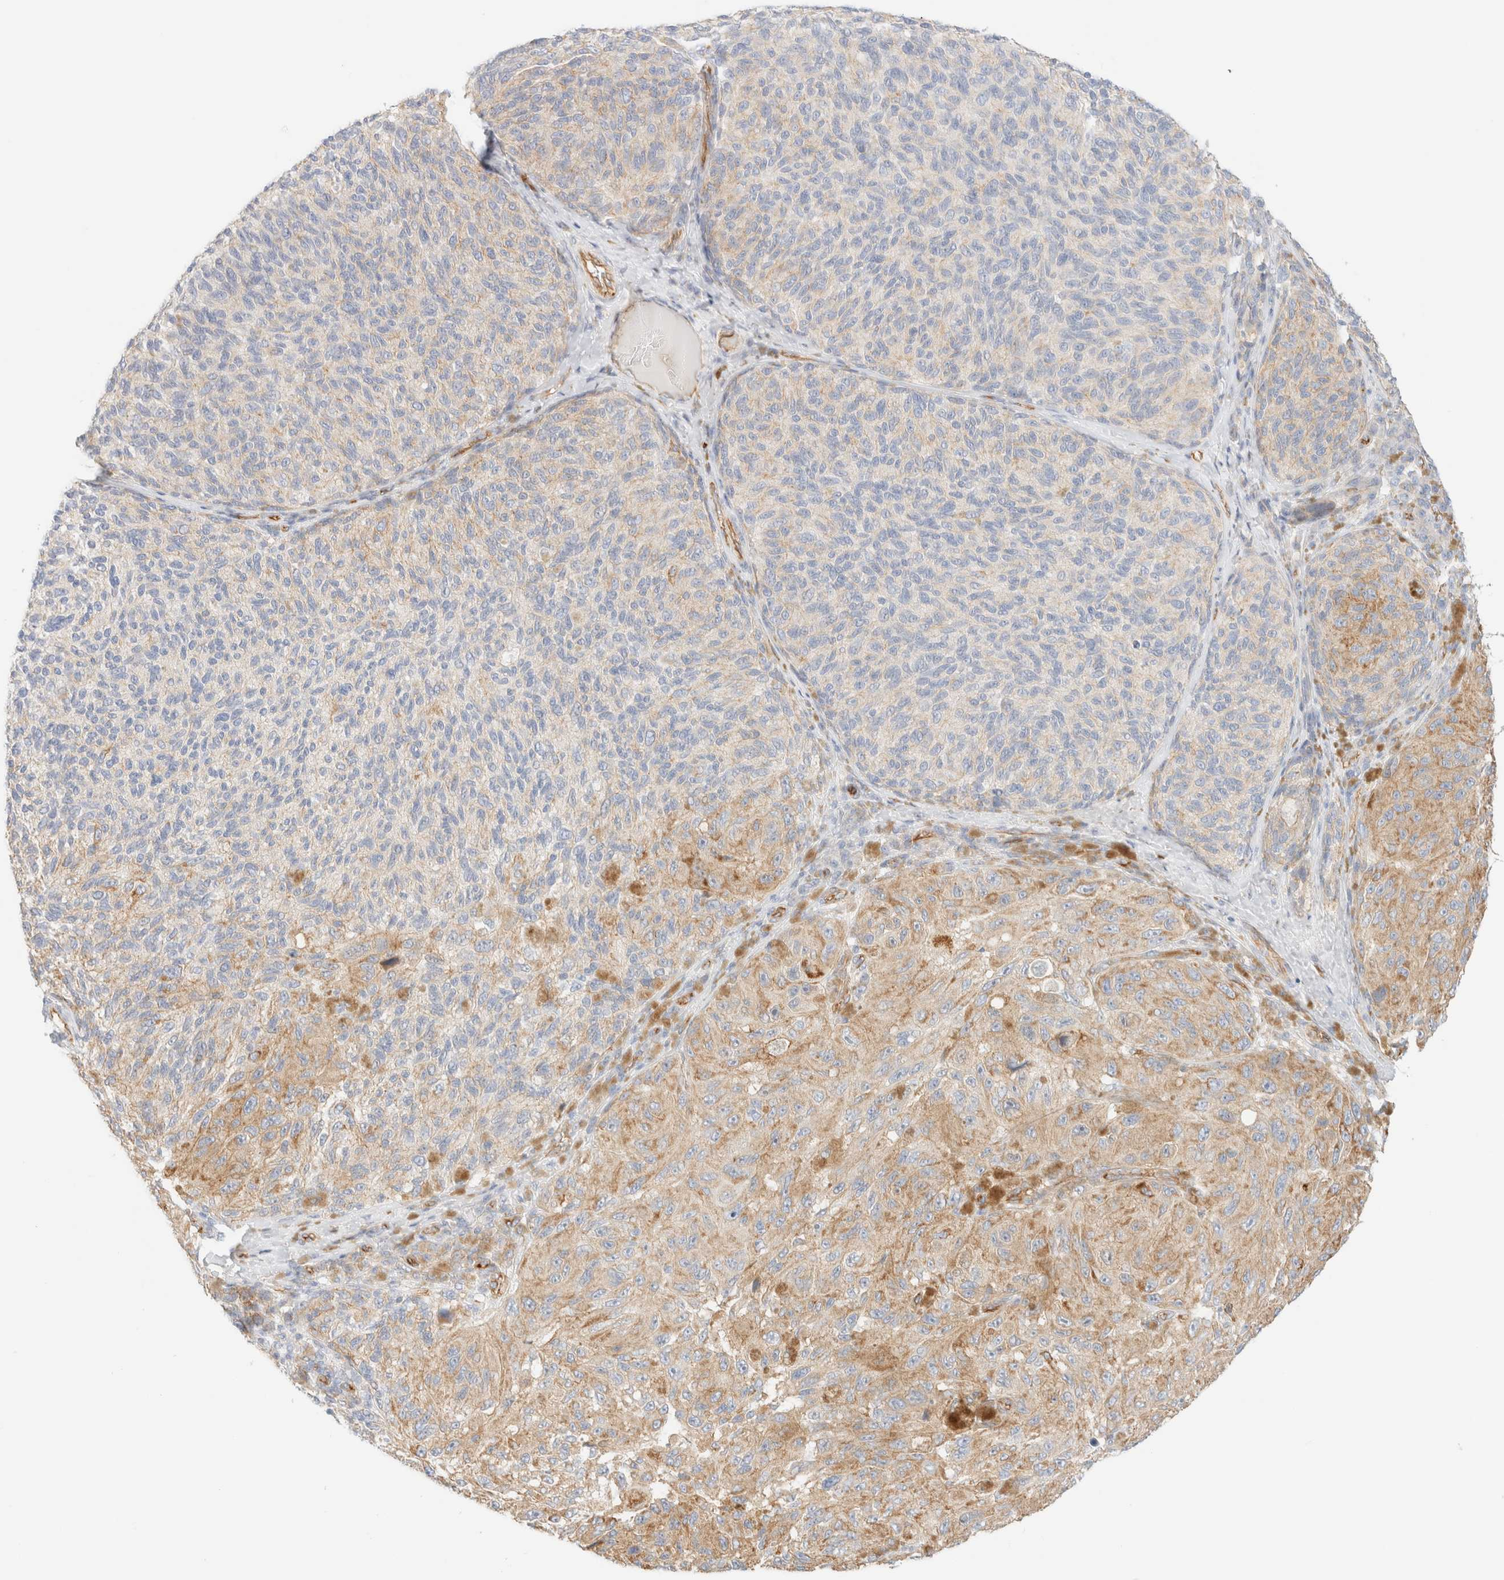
{"staining": {"intensity": "weak", "quantity": "25%-75%", "location": "cytoplasmic/membranous"}, "tissue": "melanoma", "cell_type": "Tumor cells", "image_type": "cancer", "snomed": [{"axis": "morphology", "description": "Malignant melanoma, NOS"}, {"axis": "topography", "description": "Skin"}], "caption": "The image displays a brown stain indicating the presence of a protein in the cytoplasmic/membranous of tumor cells in melanoma. (DAB IHC with brightfield microscopy, high magnification).", "gene": "CYB5R4", "patient": {"sex": "female", "age": 73}}